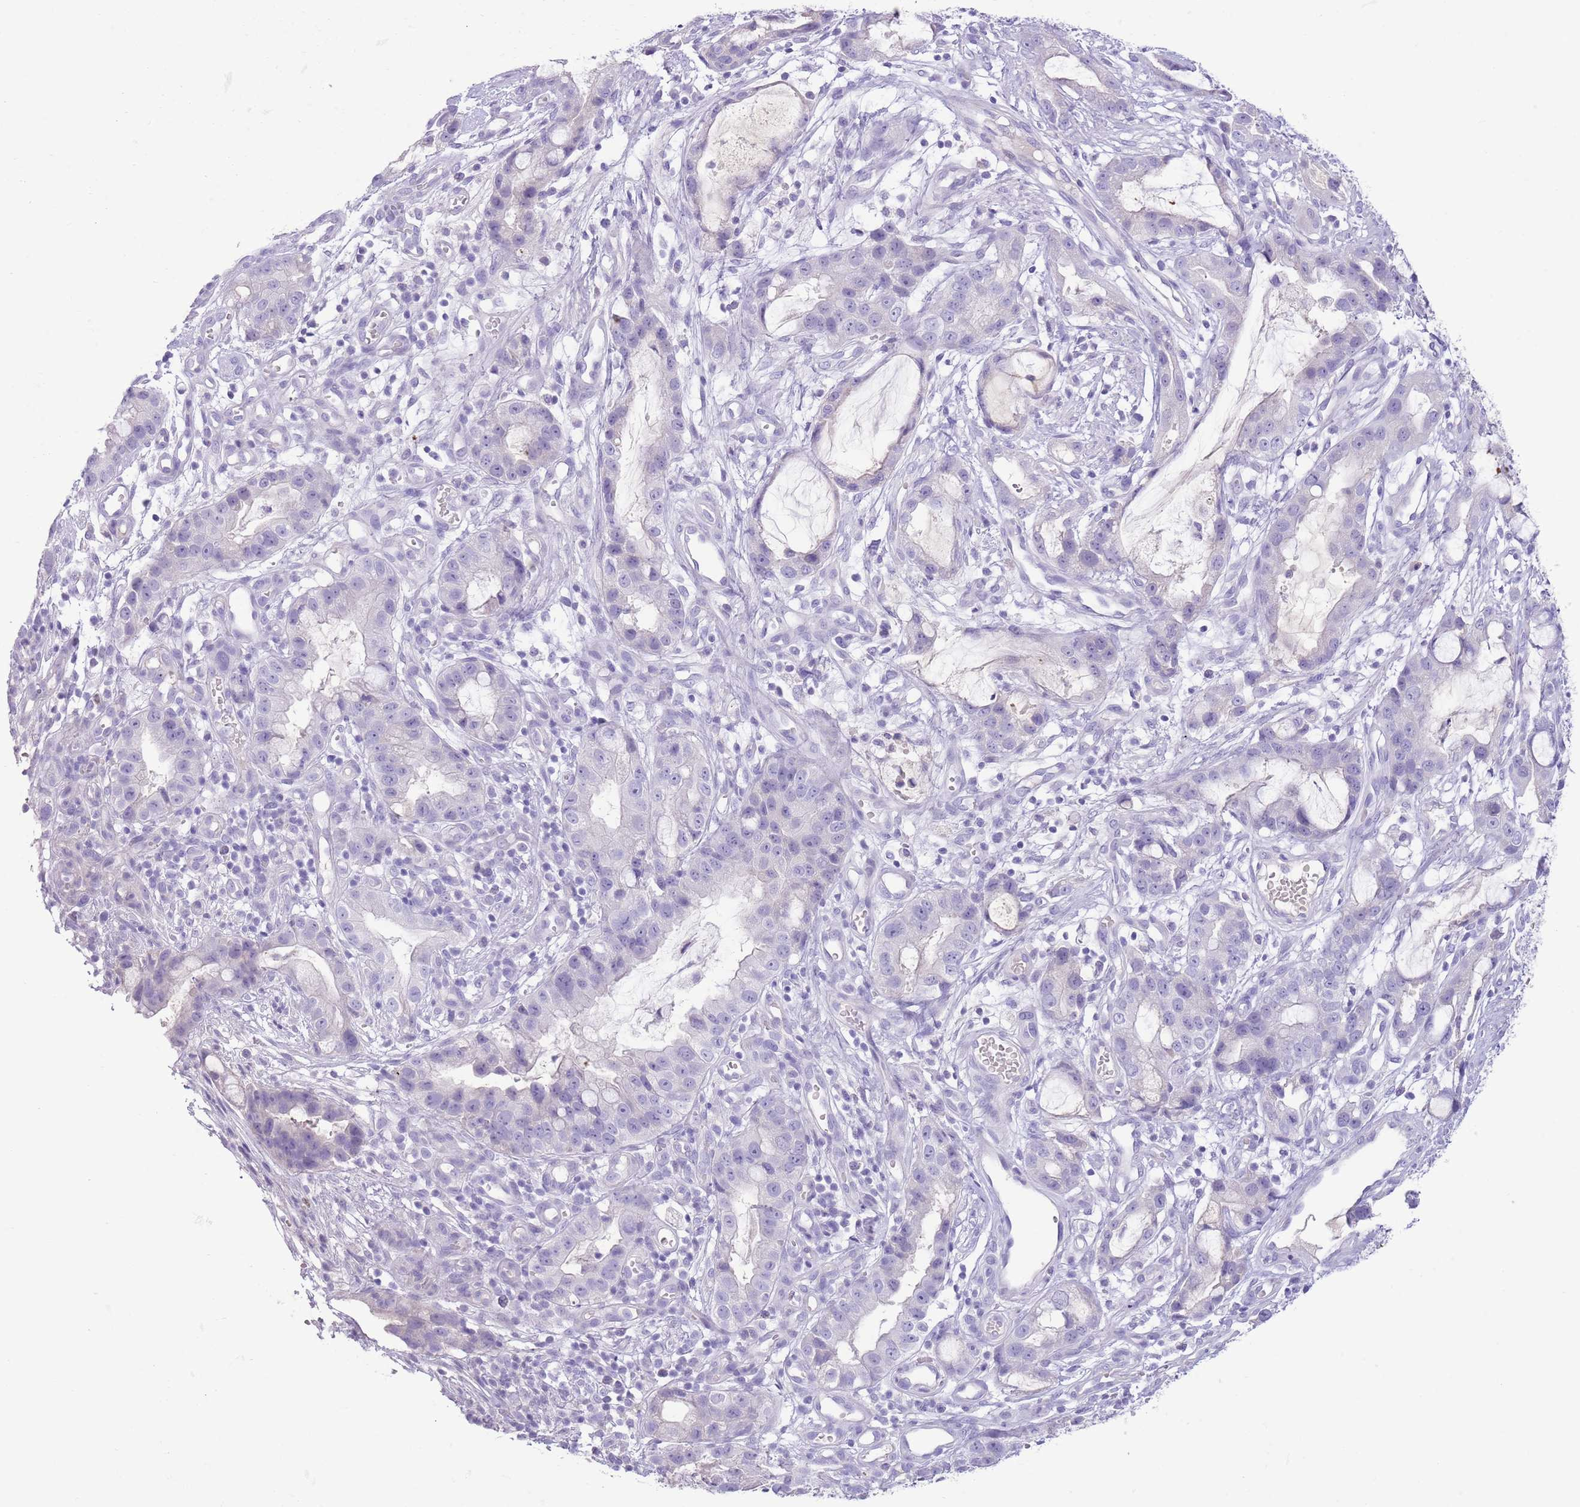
{"staining": {"intensity": "negative", "quantity": "none", "location": "none"}, "tissue": "stomach cancer", "cell_type": "Tumor cells", "image_type": "cancer", "snomed": [{"axis": "morphology", "description": "Adenocarcinoma, NOS"}, {"axis": "topography", "description": "Stomach"}], "caption": "Immunohistochemistry photomicrograph of neoplastic tissue: stomach adenocarcinoma stained with DAB (3,3'-diaminobenzidine) displays no significant protein positivity in tumor cells.", "gene": "TOX2", "patient": {"sex": "male", "age": 55}}